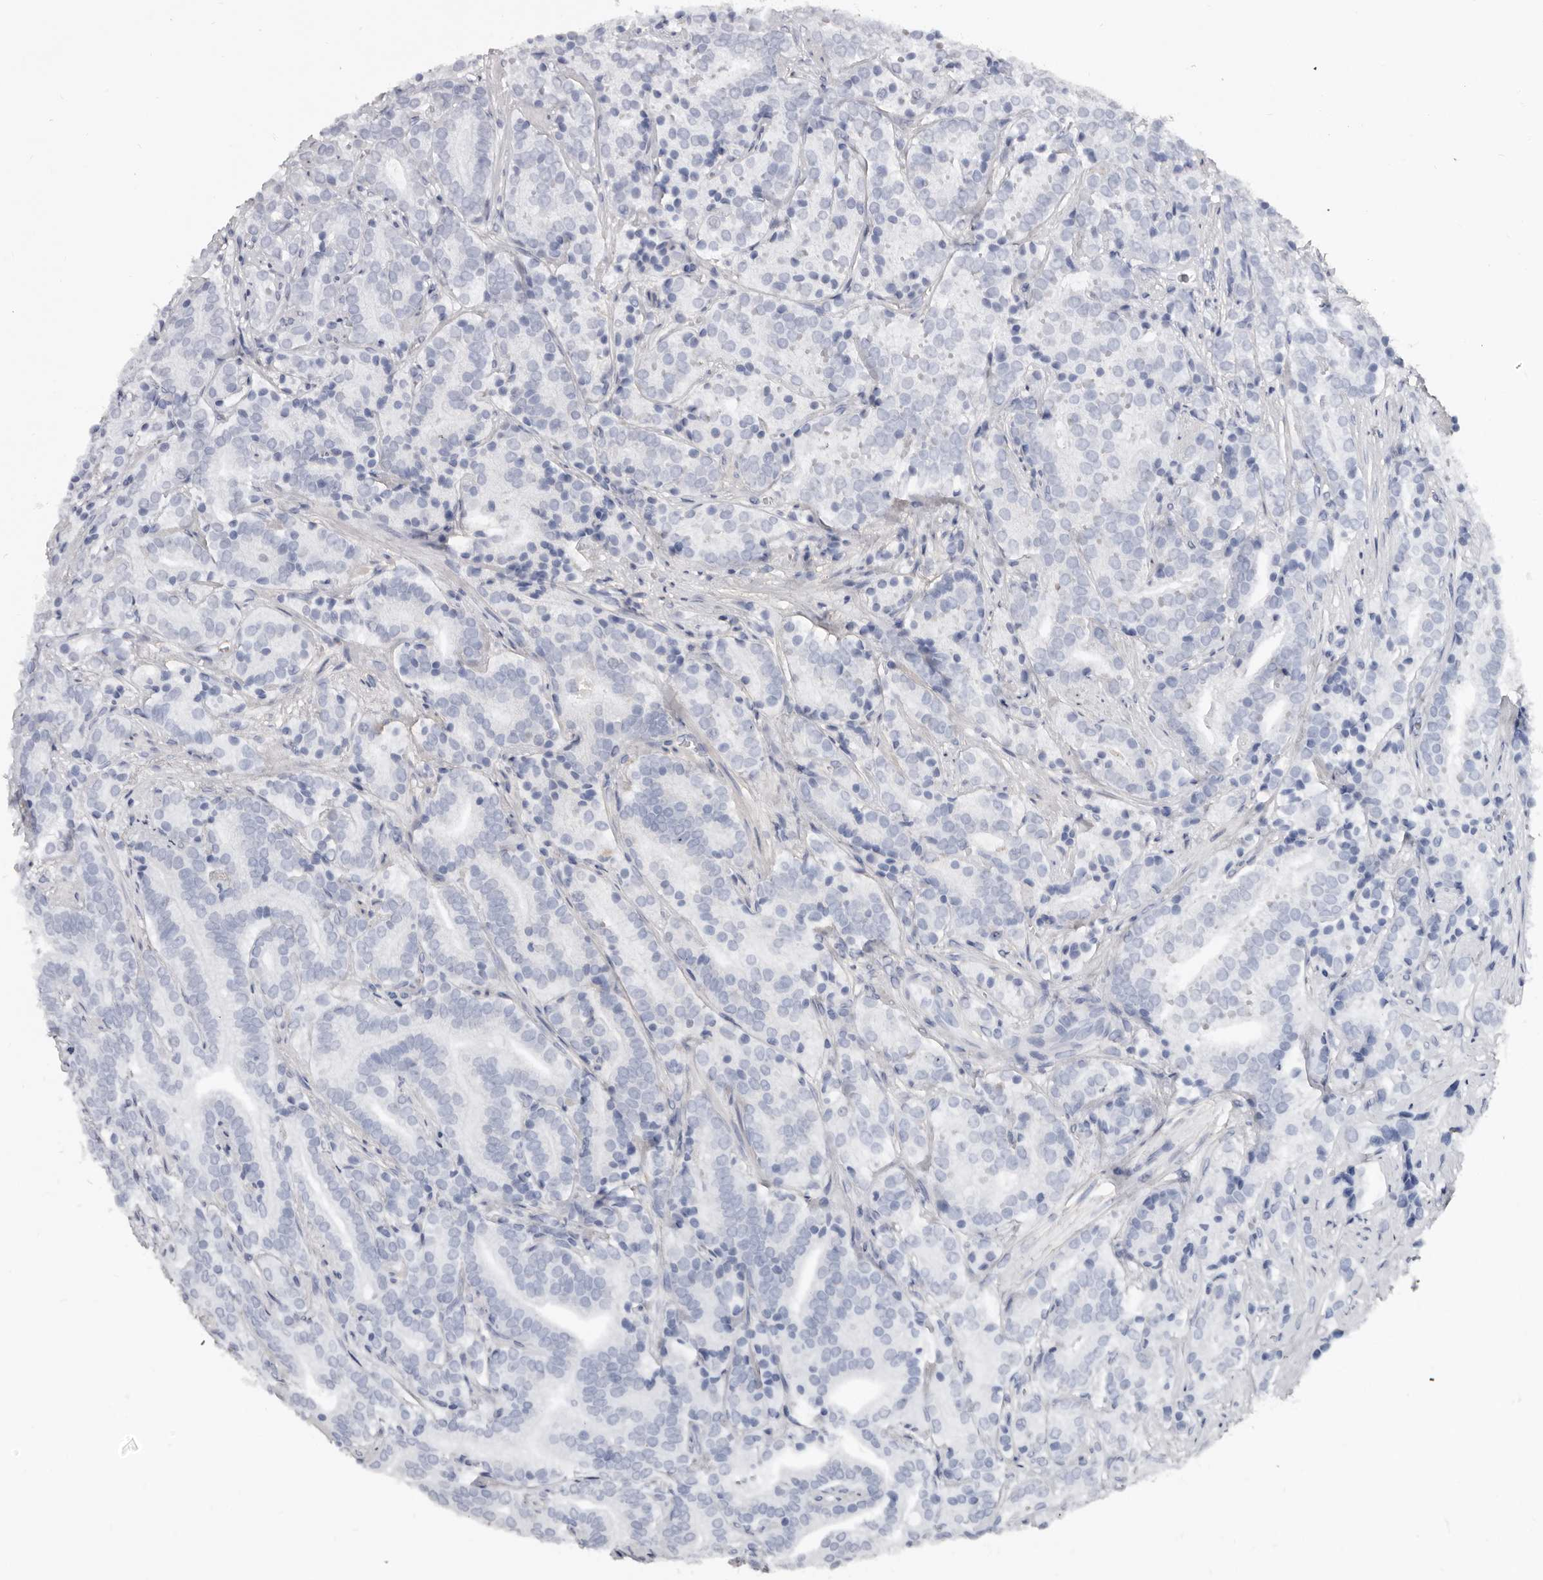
{"staining": {"intensity": "negative", "quantity": "none", "location": "none"}, "tissue": "prostate cancer", "cell_type": "Tumor cells", "image_type": "cancer", "snomed": [{"axis": "morphology", "description": "Adenocarcinoma, High grade"}, {"axis": "topography", "description": "Prostate"}], "caption": "Immunohistochemistry (IHC) image of neoplastic tissue: human prostate adenocarcinoma (high-grade) stained with DAB (3,3'-diaminobenzidine) exhibits no significant protein staining in tumor cells. The staining is performed using DAB (3,3'-diaminobenzidine) brown chromogen with nuclei counter-stained in using hematoxylin.", "gene": "KHDRBS2", "patient": {"sex": "male", "age": 57}}